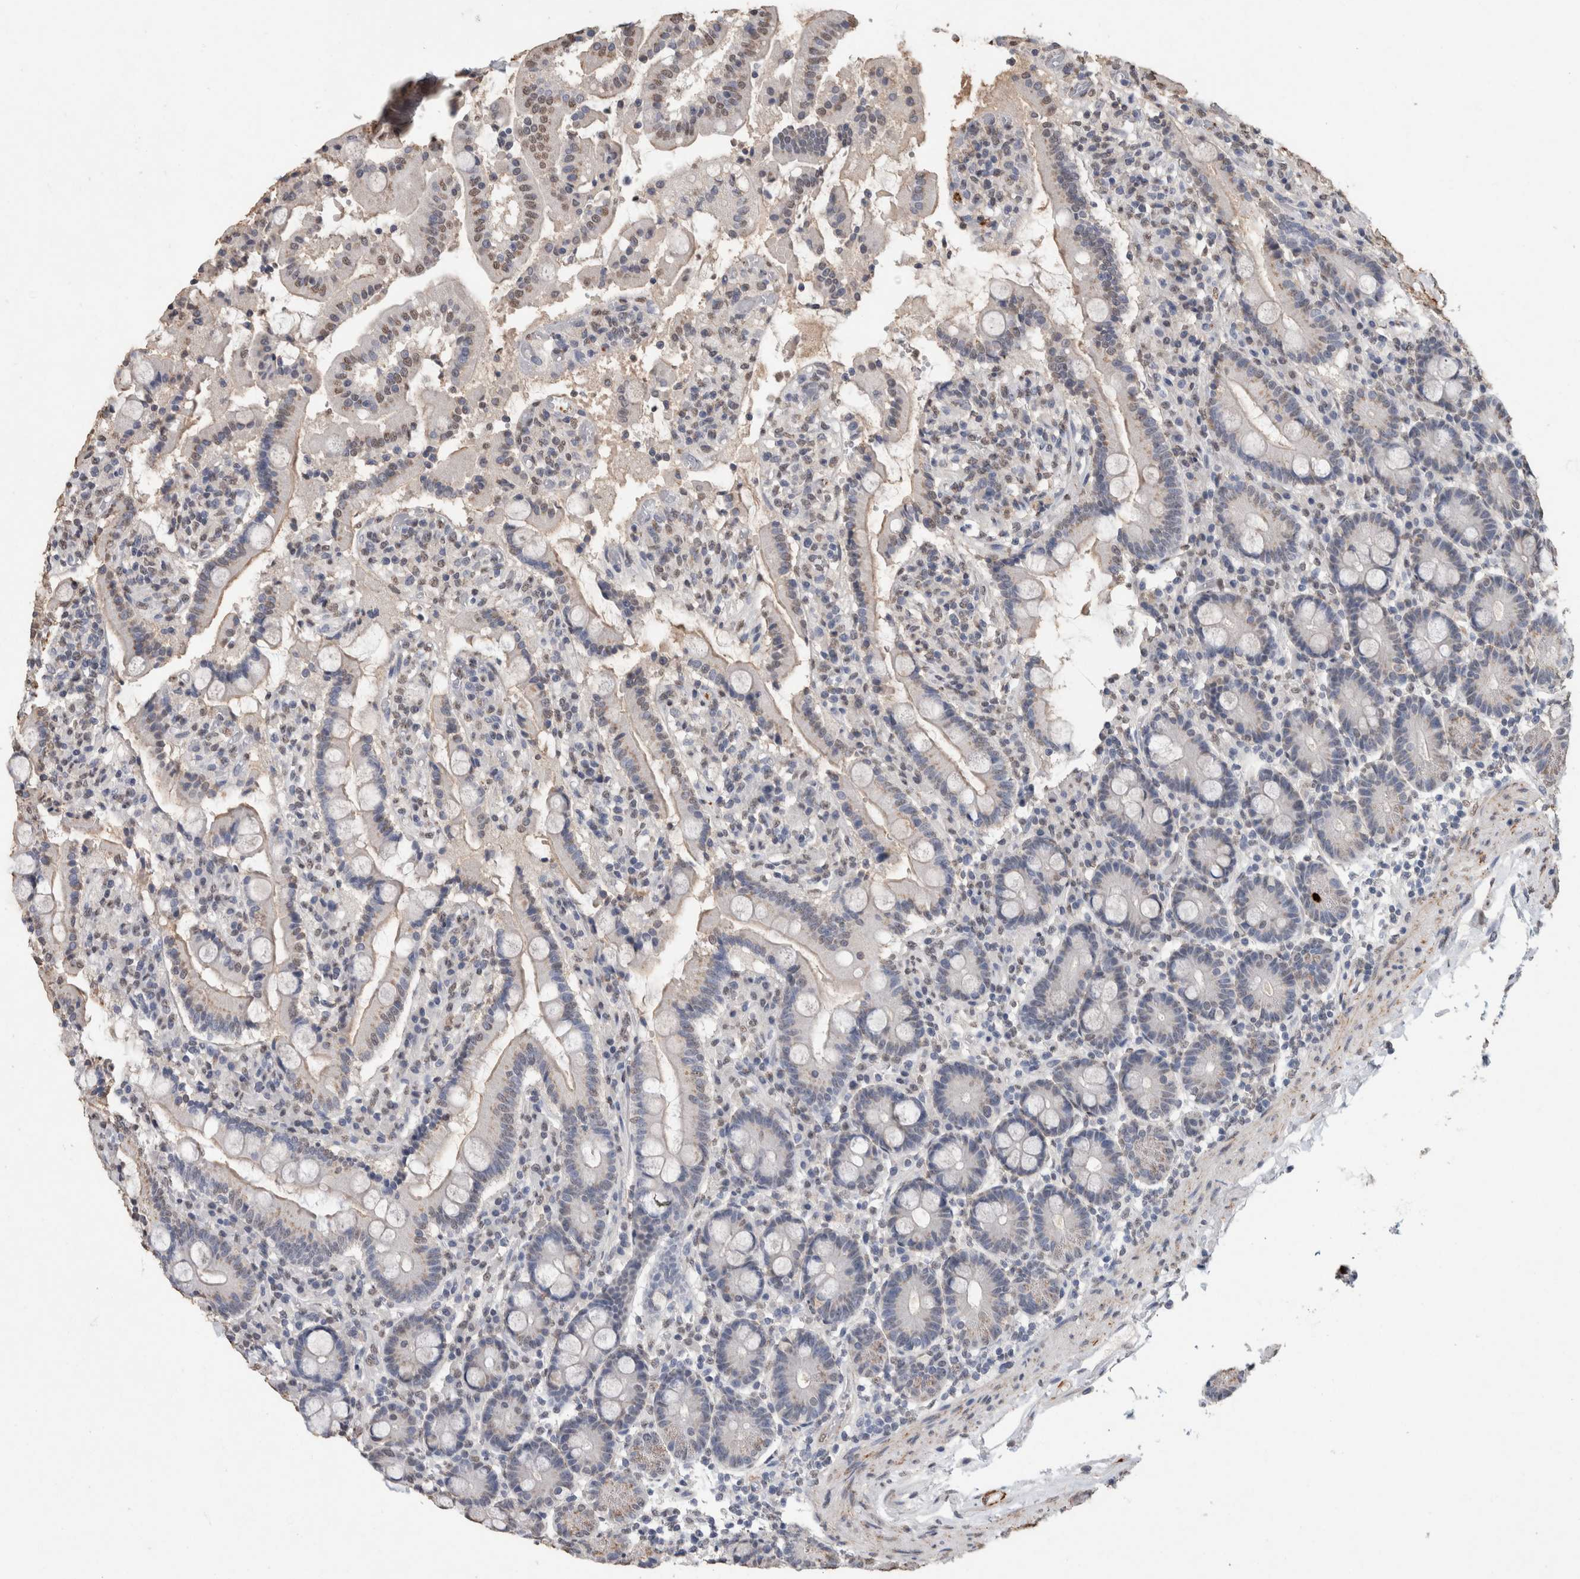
{"staining": {"intensity": "weak", "quantity": "<25%", "location": "nuclear"}, "tissue": "duodenum", "cell_type": "Glandular cells", "image_type": "normal", "snomed": [{"axis": "morphology", "description": "Normal tissue, NOS"}, {"axis": "topography", "description": "Small intestine, NOS"}], "caption": "Immunohistochemistry of normal human duodenum exhibits no expression in glandular cells.", "gene": "LTBP1", "patient": {"sex": "female", "age": 71}}